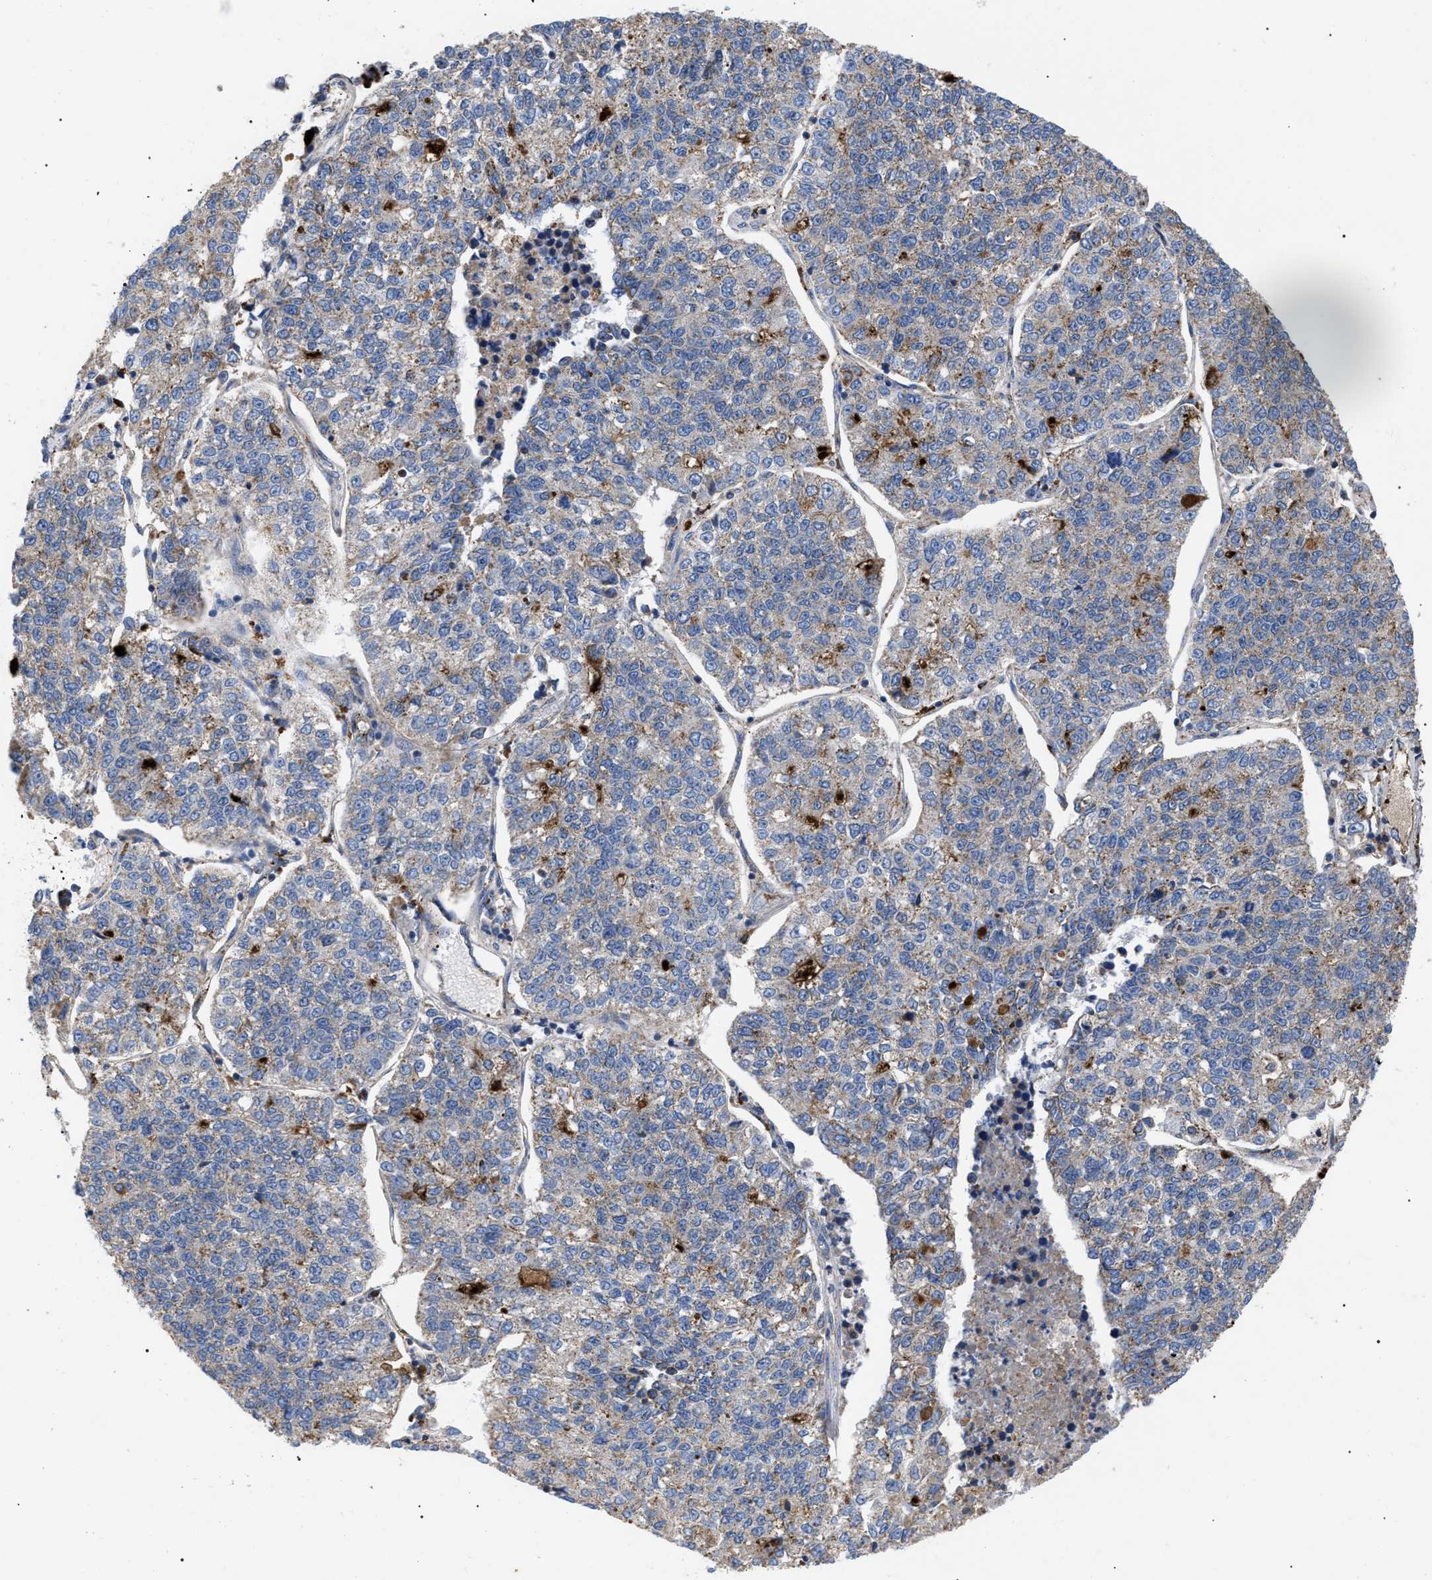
{"staining": {"intensity": "negative", "quantity": "none", "location": "none"}, "tissue": "lung cancer", "cell_type": "Tumor cells", "image_type": "cancer", "snomed": [{"axis": "morphology", "description": "Adenocarcinoma, NOS"}, {"axis": "topography", "description": "Lung"}], "caption": "The immunohistochemistry (IHC) image has no significant positivity in tumor cells of adenocarcinoma (lung) tissue. (DAB IHC with hematoxylin counter stain).", "gene": "FAM171A2", "patient": {"sex": "male", "age": 49}}